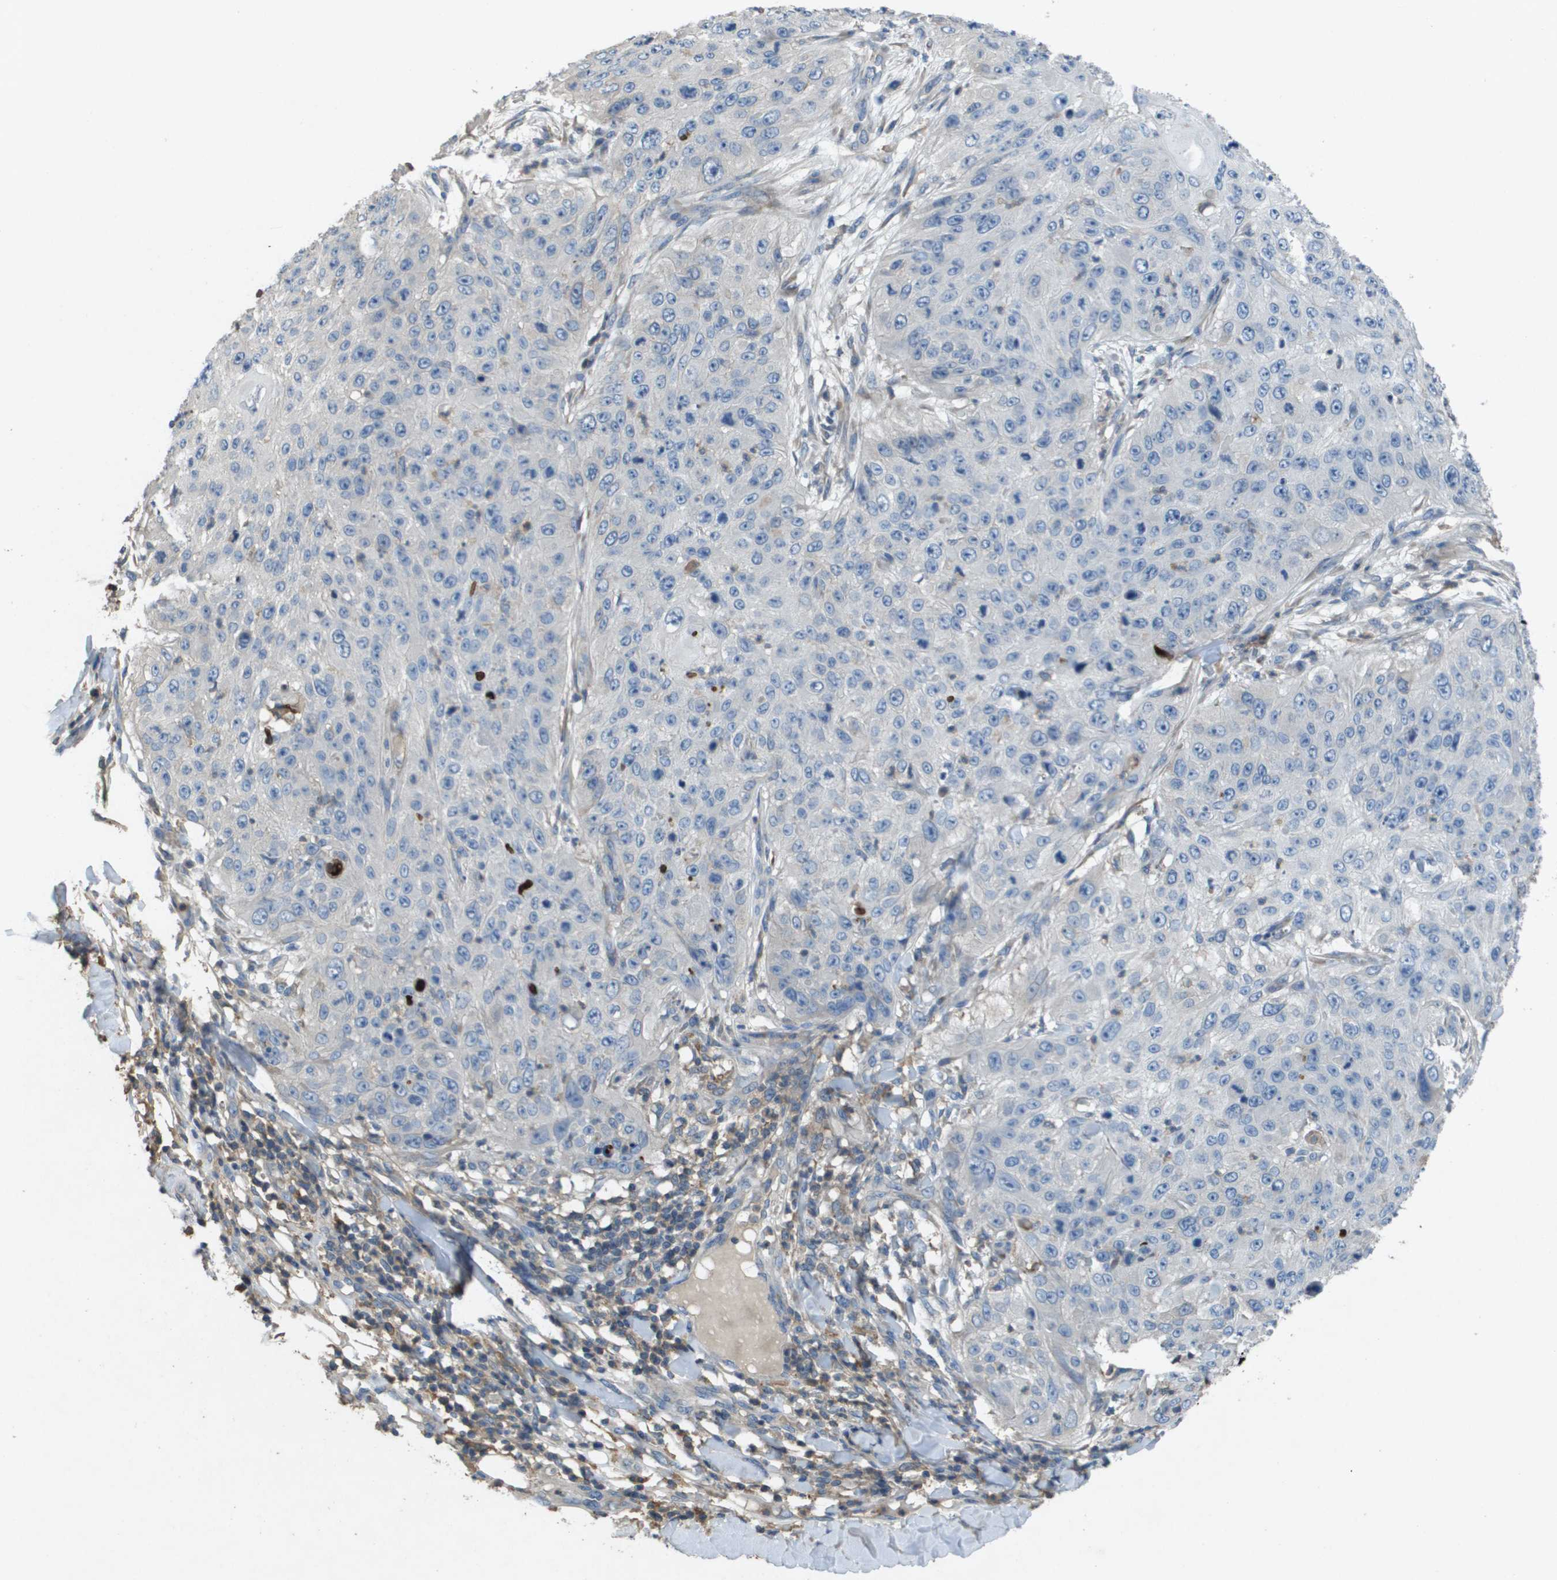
{"staining": {"intensity": "negative", "quantity": "none", "location": "none"}, "tissue": "skin cancer", "cell_type": "Tumor cells", "image_type": "cancer", "snomed": [{"axis": "morphology", "description": "Squamous cell carcinoma, NOS"}, {"axis": "topography", "description": "Skin"}], "caption": "Tumor cells are negative for protein expression in human squamous cell carcinoma (skin).", "gene": "CLCA4", "patient": {"sex": "female", "age": 80}}